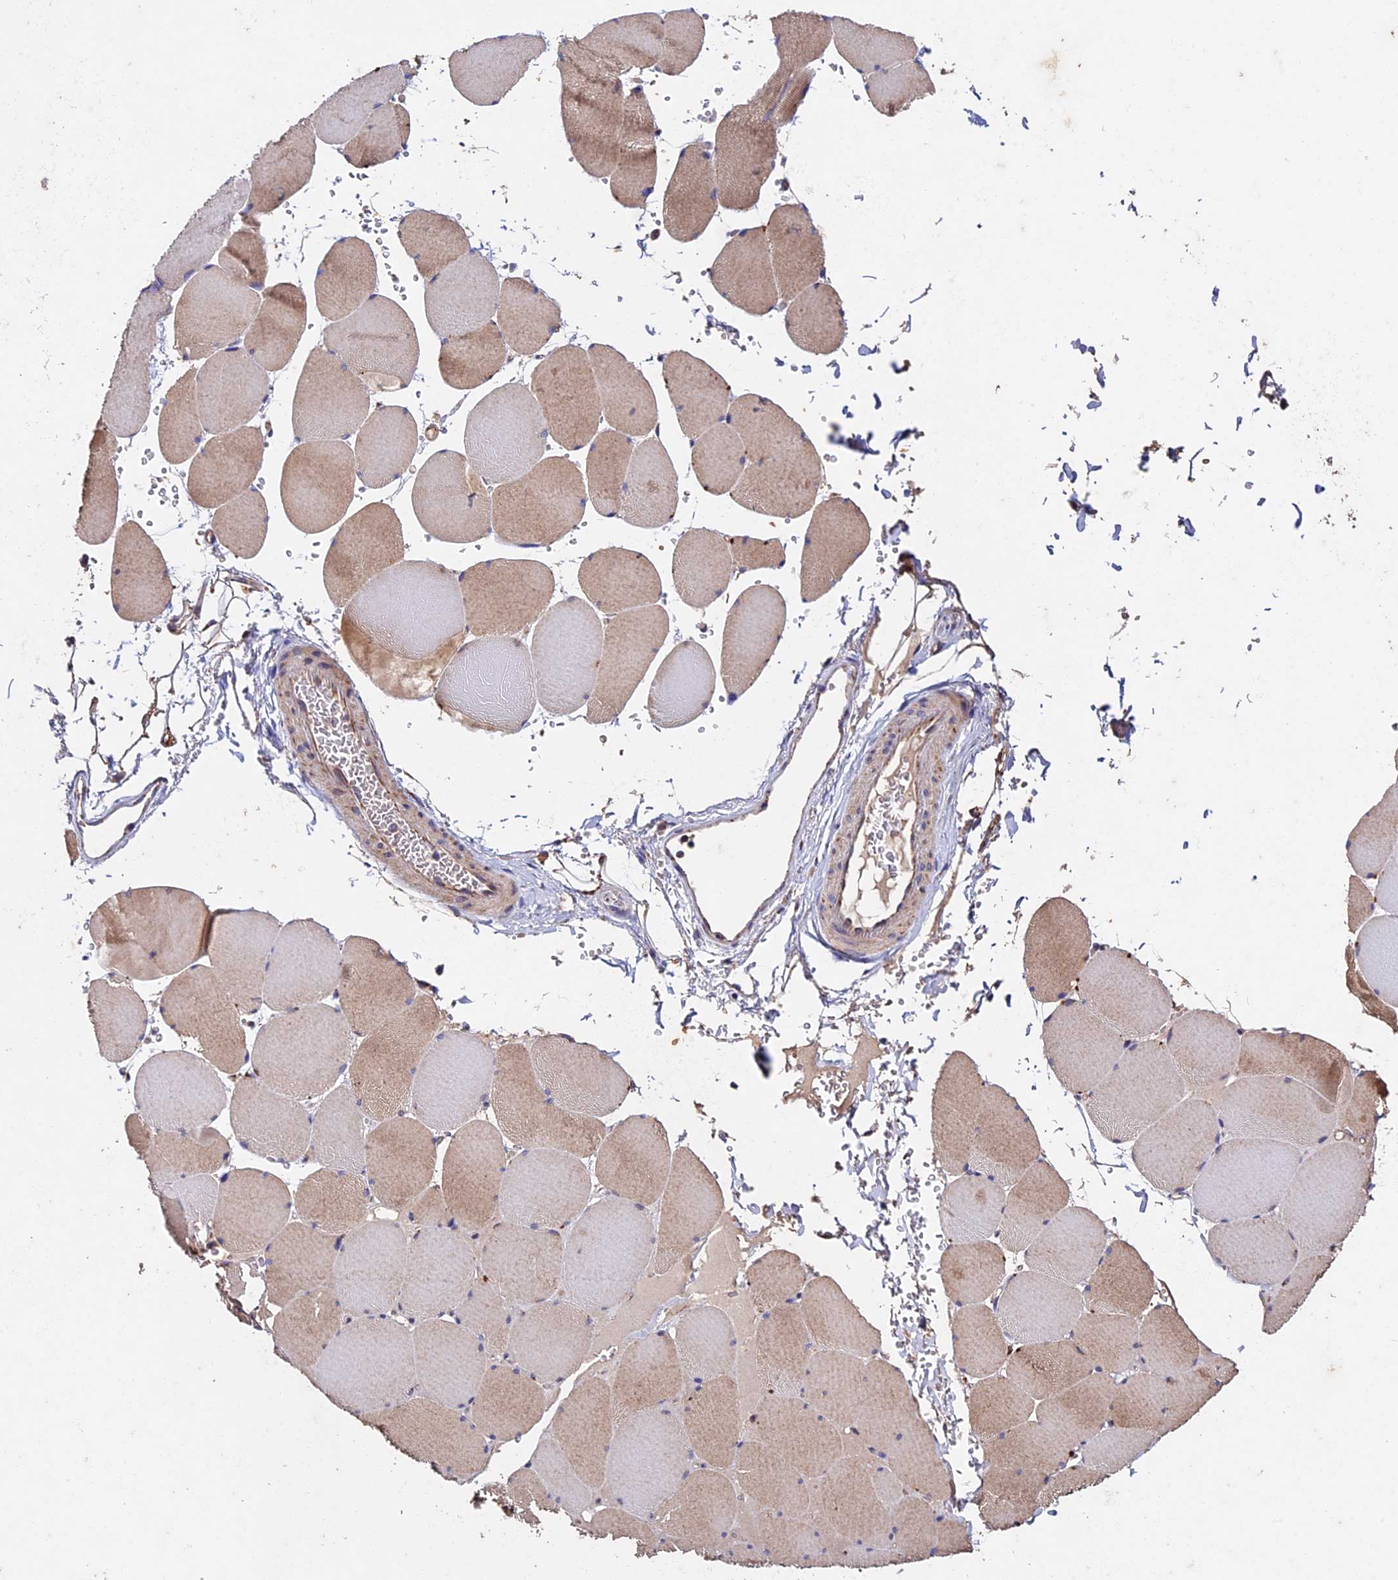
{"staining": {"intensity": "weak", "quantity": "25%-75%", "location": "cytoplasmic/membranous"}, "tissue": "skeletal muscle", "cell_type": "Myocytes", "image_type": "normal", "snomed": [{"axis": "morphology", "description": "Normal tissue, NOS"}, {"axis": "topography", "description": "Skeletal muscle"}, {"axis": "topography", "description": "Head-Neck"}], "caption": "High-power microscopy captured an immunohistochemistry micrograph of benign skeletal muscle, revealing weak cytoplasmic/membranous expression in about 25%-75% of myocytes.", "gene": "RNF17", "patient": {"sex": "male", "age": 66}}